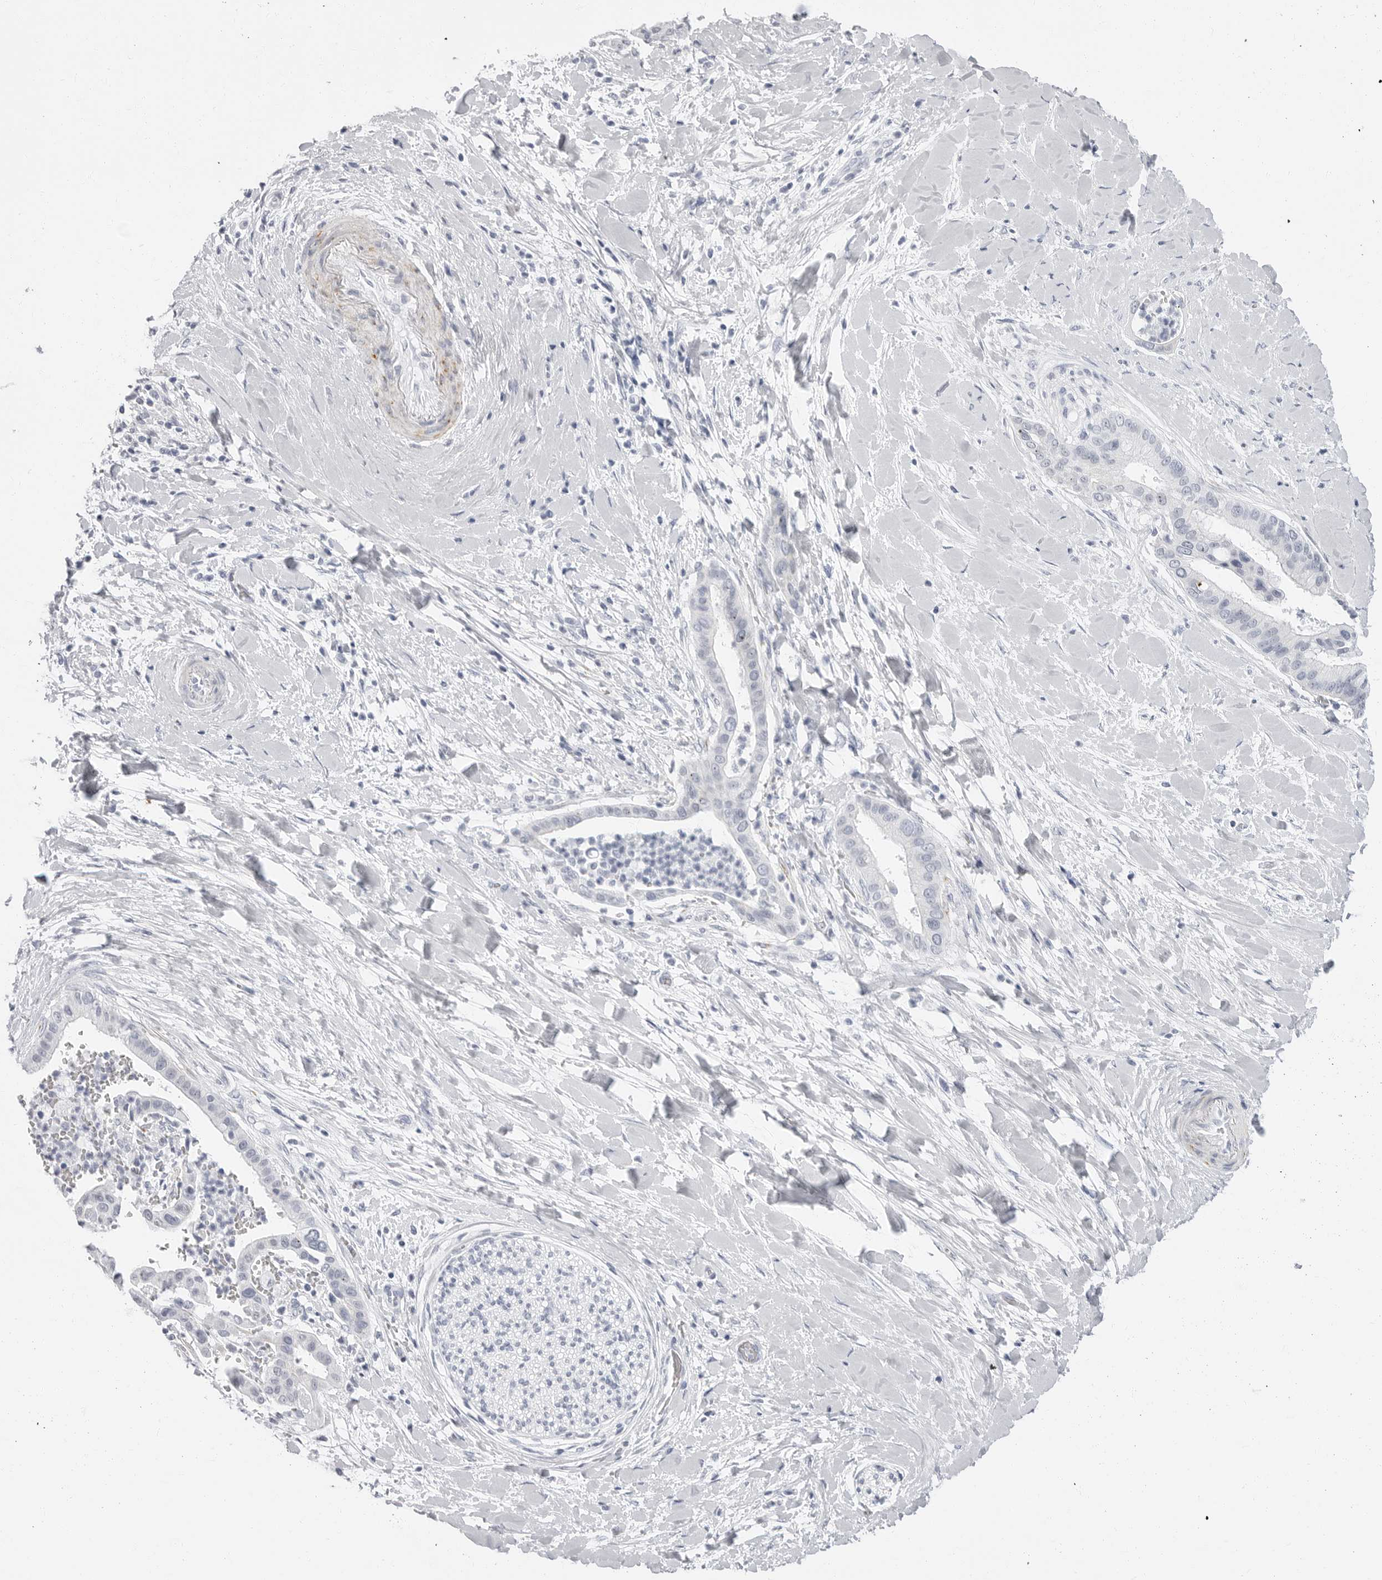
{"staining": {"intensity": "negative", "quantity": "none", "location": "none"}, "tissue": "liver cancer", "cell_type": "Tumor cells", "image_type": "cancer", "snomed": [{"axis": "morphology", "description": "Cholangiocarcinoma"}, {"axis": "topography", "description": "Liver"}], "caption": "Immunohistochemical staining of human liver cancer exhibits no significant staining in tumor cells. (Stains: DAB (3,3'-diaminobenzidine) immunohistochemistry (IHC) with hematoxylin counter stain, Microscopy: brightfield microscopy at high magnification).", "gene": "ERICH3", "patient": {"sex": "female", "age": 54}}